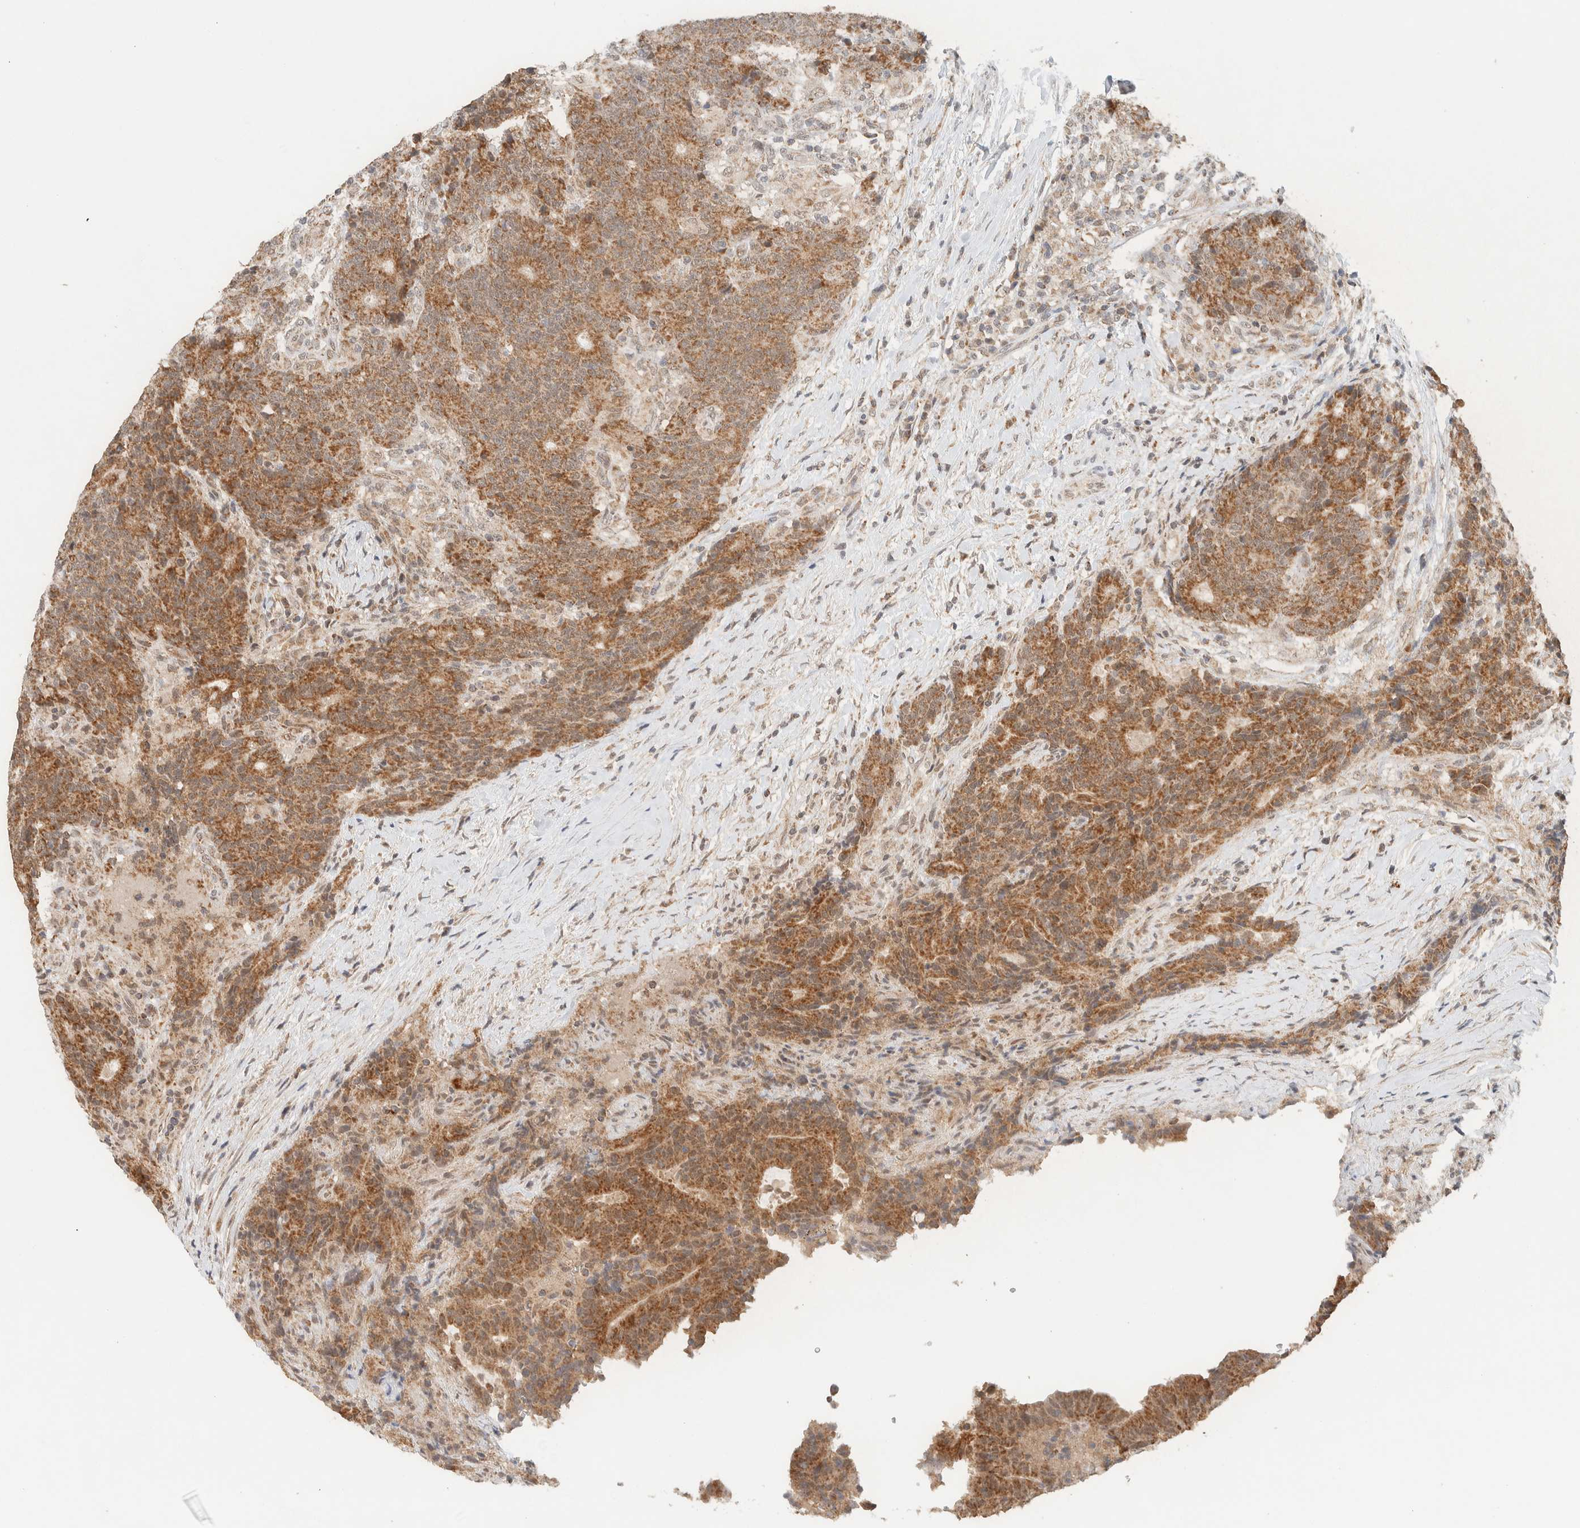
{"staining": {"intensity": "strong", "quantity": ">75%", "location": "cytoplasmic/membranous"}, "tissue": "colorectal cancer", "cell_type": "Tumor cells", "image_type": "cancer", "snomed": [{"axis": "morphology", "description": "Normal tissue, NOS"}, {"axis": "morphology", "description": "Adenocarcinoma, NOS"}, {"axis": "topography", "description": "Colon"}], "caption": "This is an image of immunohistochemistry (IHC) staining of colorectal adenocarcinoma, which shows strong expression in the cytoplasmic/membranous of tumor cells.", "gene": "MRPL41", "patient": {"sex": "female", "age": 75}}